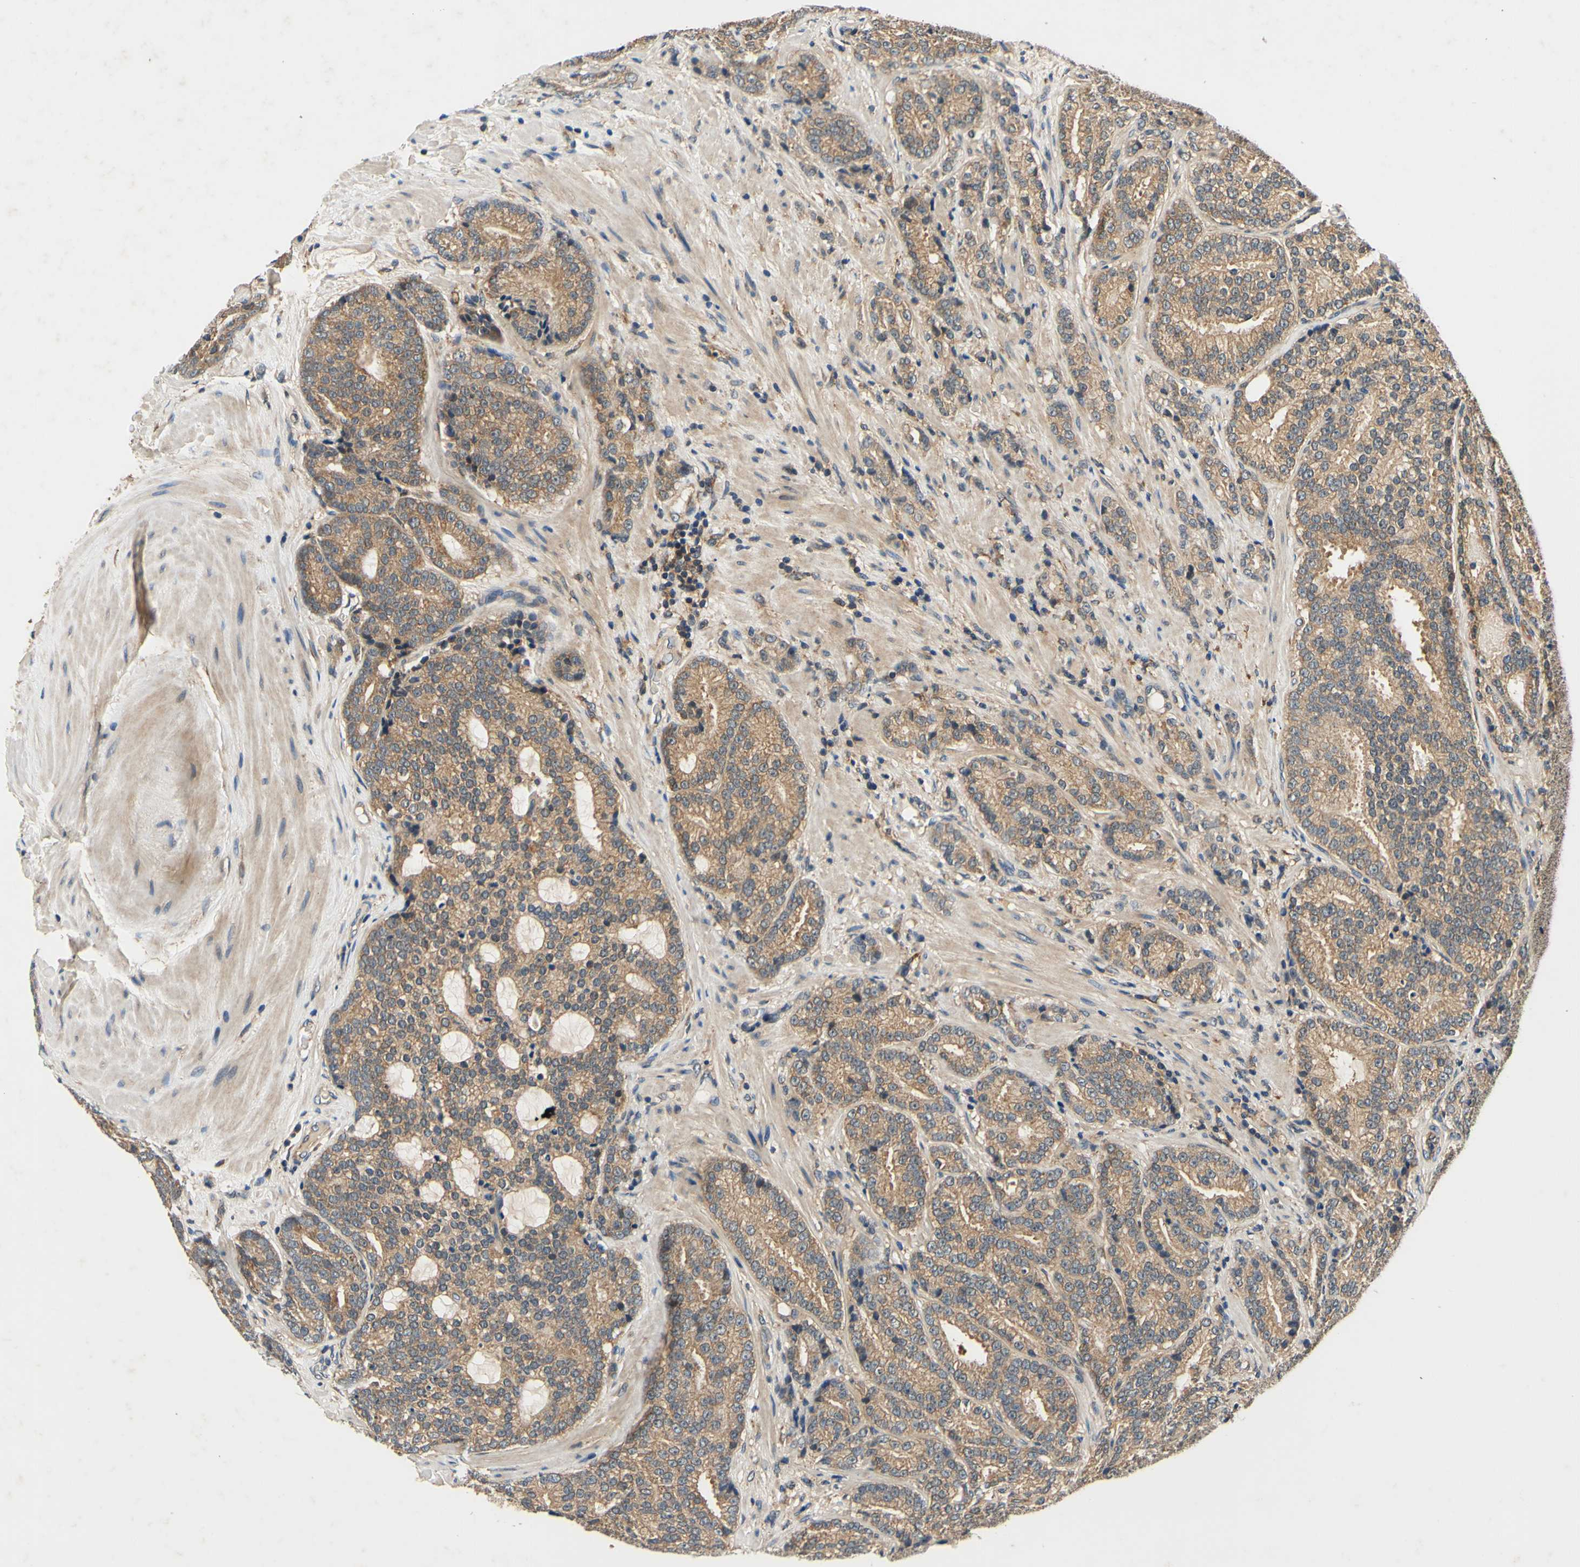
{"staining": {"intensity": "moderate", "quantity": ">75%", "location": "cytoplasmic/membranous"}, "tissue": "prostate cancer", "cell_type": "Tumor cells", "image_type": "cancer", "snomed": [{"axis": "morphology", "description": "Adenocarcinoma, High grade"}, {"axis": "topography", "description": "Prostate"}], "caption": "Immunohistochemical staining of prostate cancer (high-grade adenocarcinoma) displays medium levels of moderate cytoplasmic/membranous staining in about >75% of tumor cells. The protein is stained brown, and the nuclei are stained in blue (DAB (3,3'-diaminobenzidine) IHC with brightfield microscopy, high magnification).", "gene": "PLA2G4A", "patient": {"sex": "male", "age": 61}}